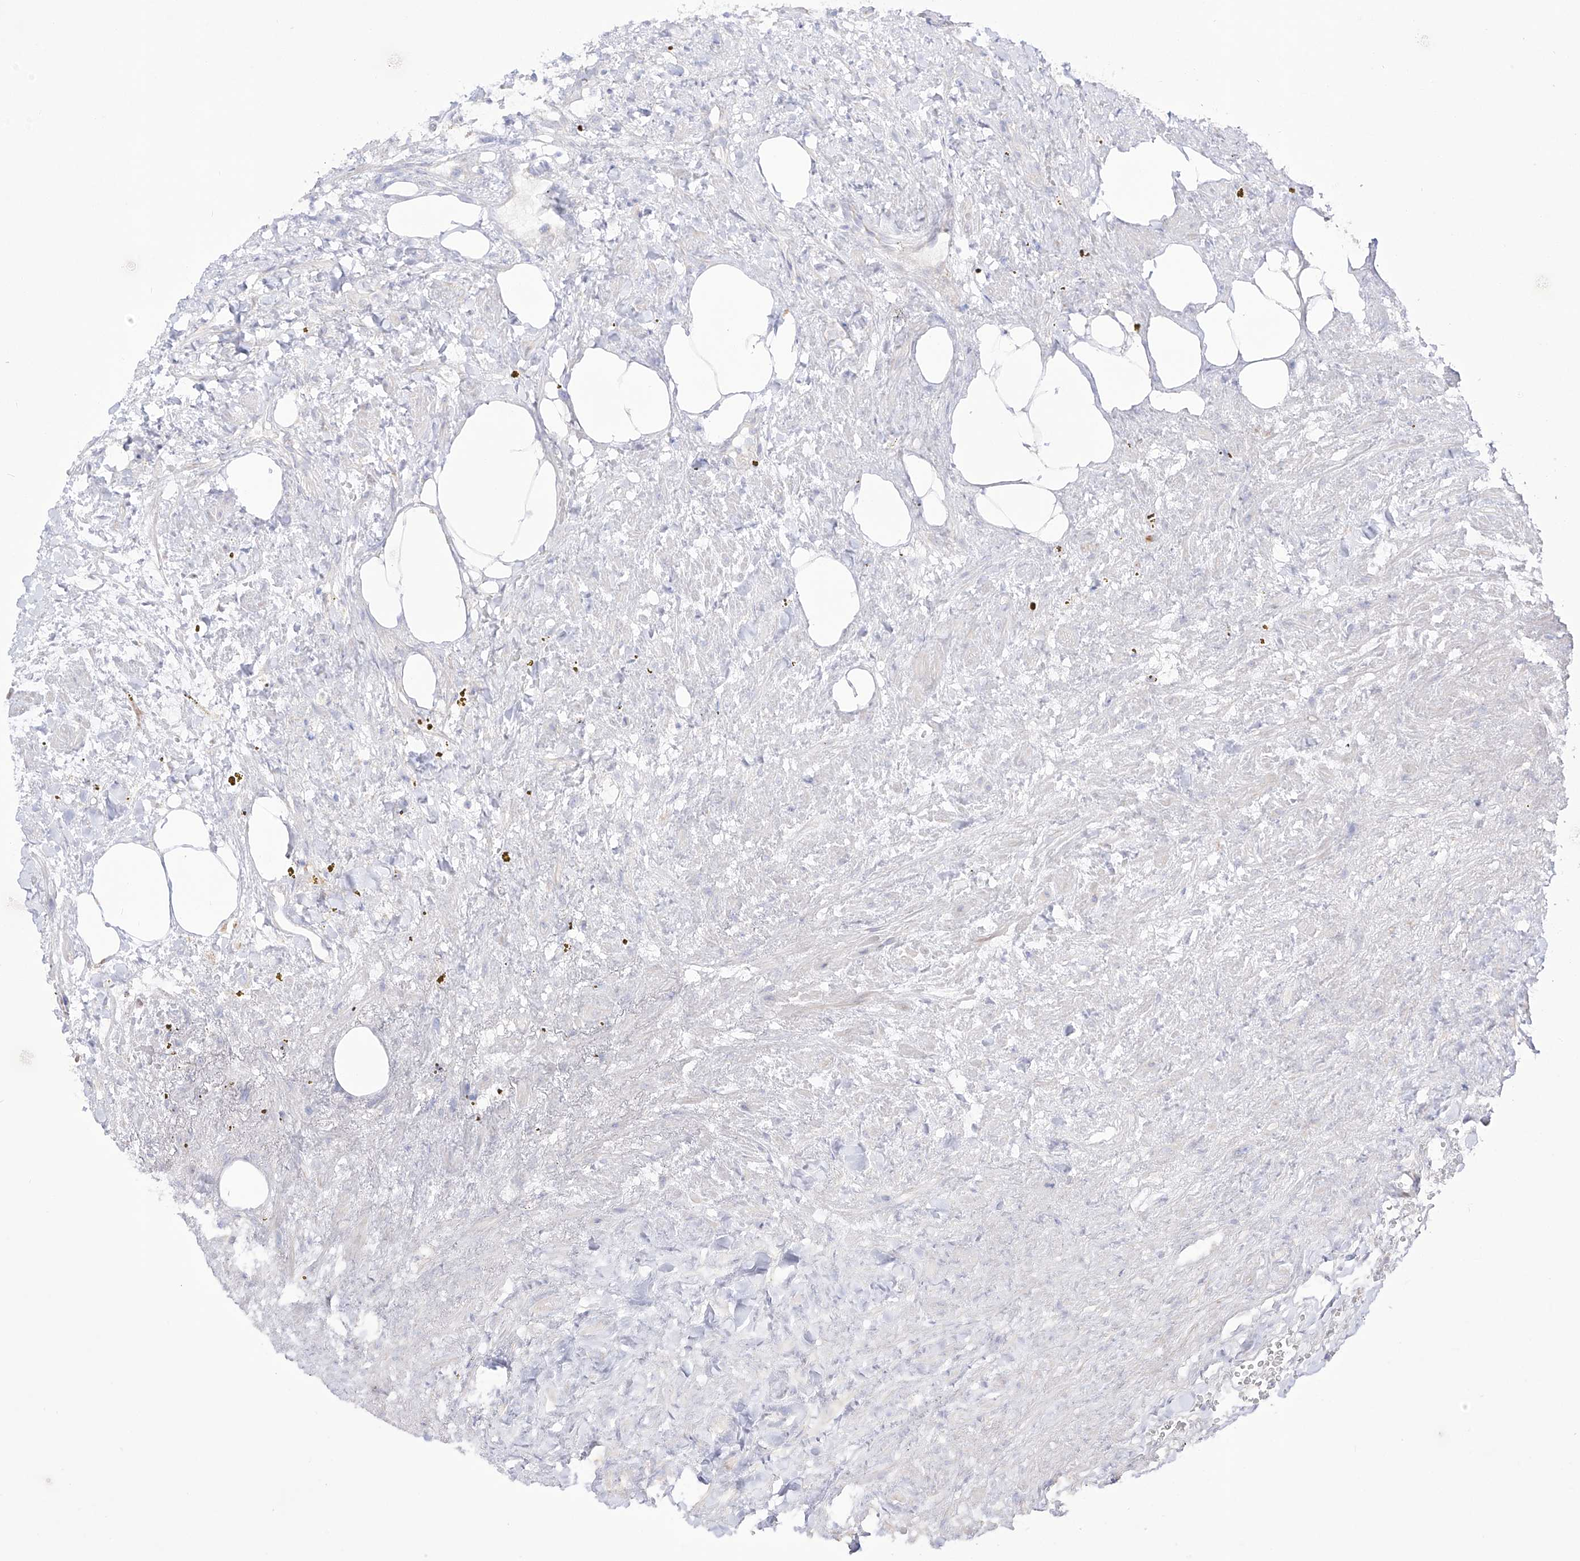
{"staining": {"intensity": "negative", "quantity": "none", "location": "none"}, "tissue": "renal cancer", "cell_type": "Tumor cells", "image_type": "cancer", "snomed": [{"axis": "morphology", "description": "Adenocarcinoma, NOS"}, {"axis": "topography", "description": "Kidney"}], "caption": "Tumor cells show no significant staining in adenocarcinoma (renal).", "gene": "RCHY1", "patient": {"sex": "female", "age": 69}}